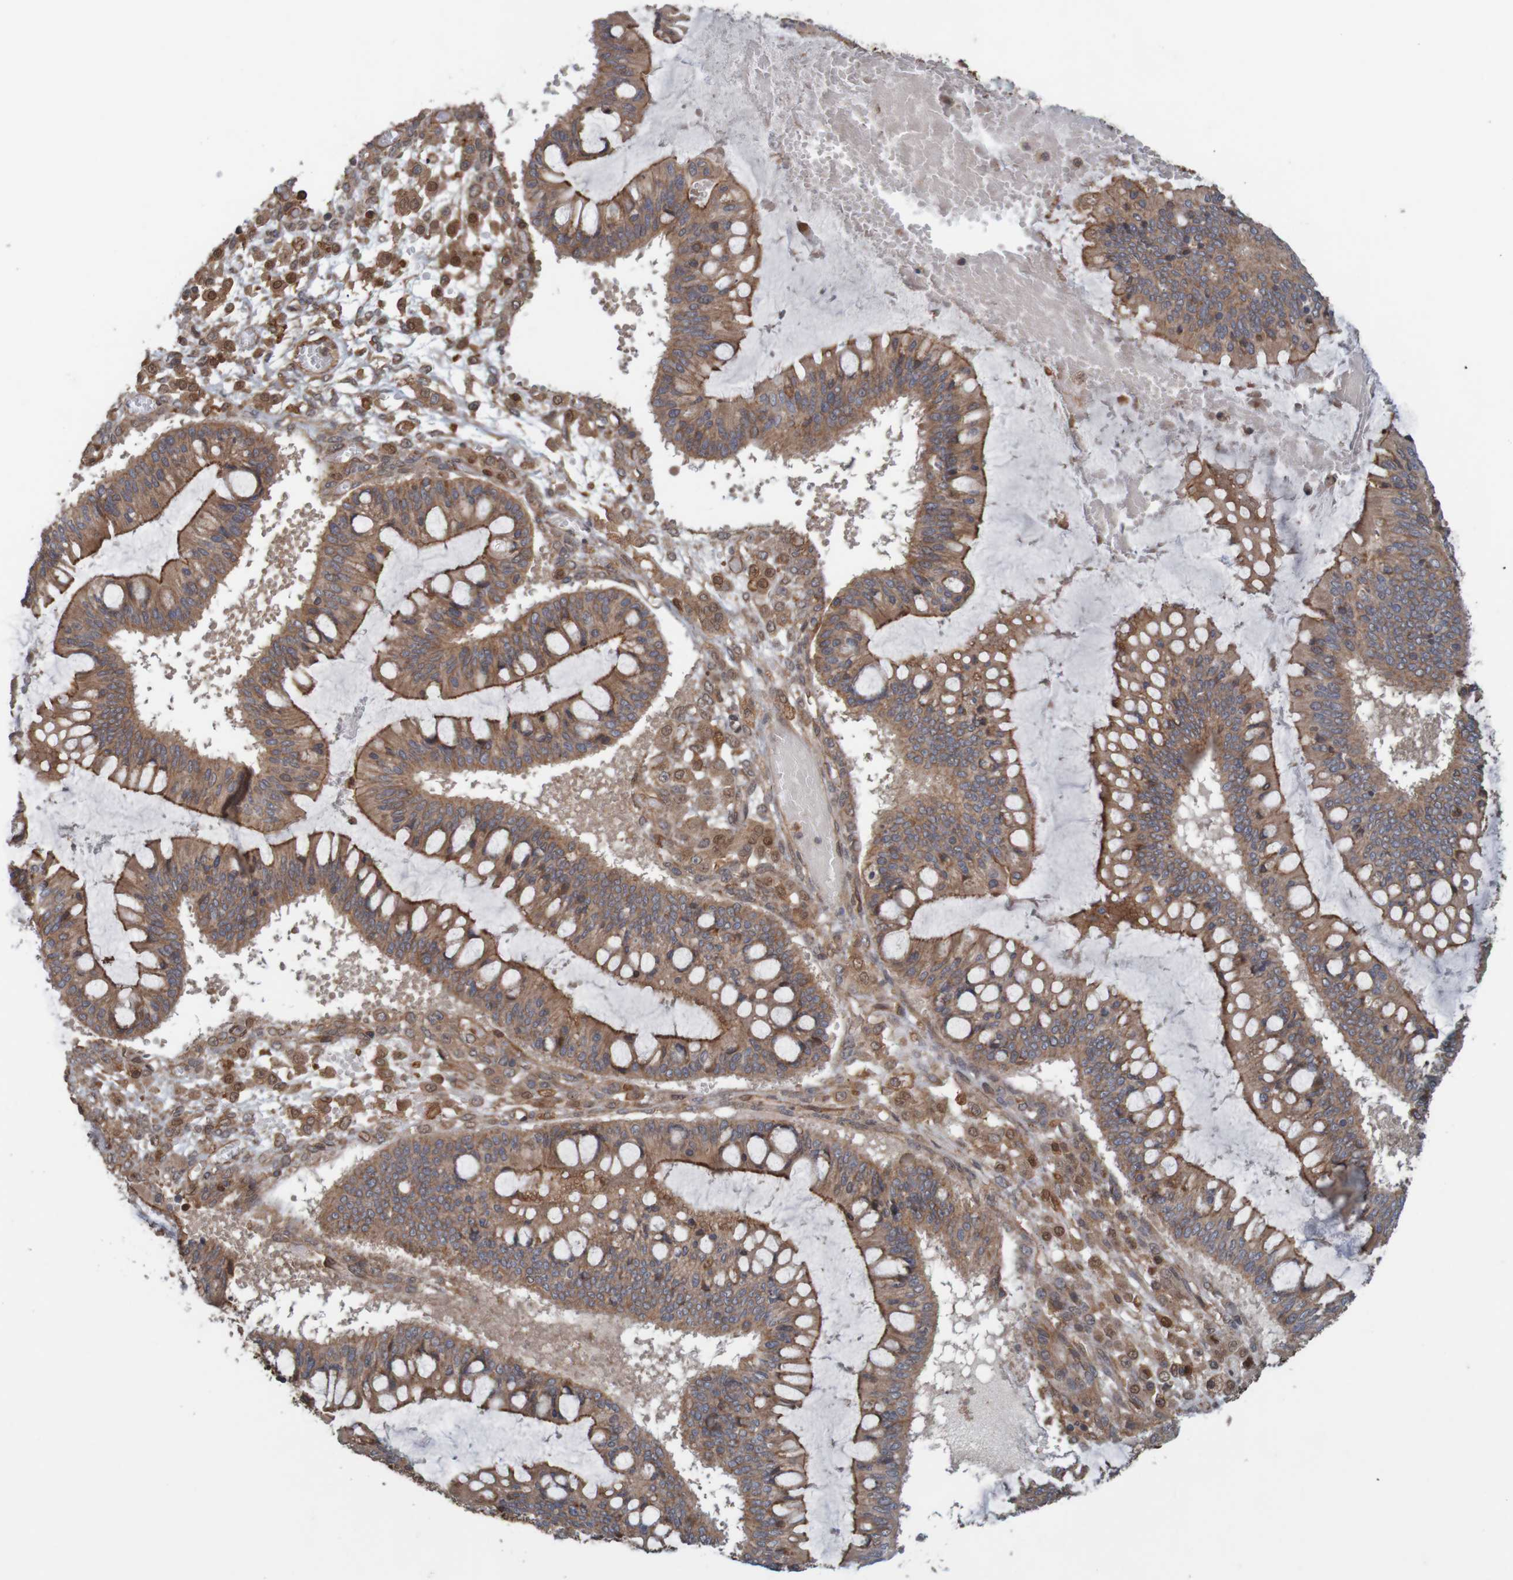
{"staining": {"intensity": "moderate", "quantity": ">75%", "location": "cytoplasmic/membranous"}, "tissue": "ovarian cancer", "cell_type": "Tumor cells", "image_type": "cancer", "snomed": [{"axis": "morphology", "description": "Cystadenocarcinoma, mucinous, NOS"}, {"axis": "topography", "description": "Ovary"}], "caption": "The photomicrograph exhibits a brown stain indicating the presence of a protein in the cytoplasmic/membranous of tumor cells in mucinous cystadenocarcinoma (ovarian). (DAB IHC with brightfield microscopy, high magnification).", "gene": "ARHGEF11", "patient": {"sex": "female", "age": 73}}